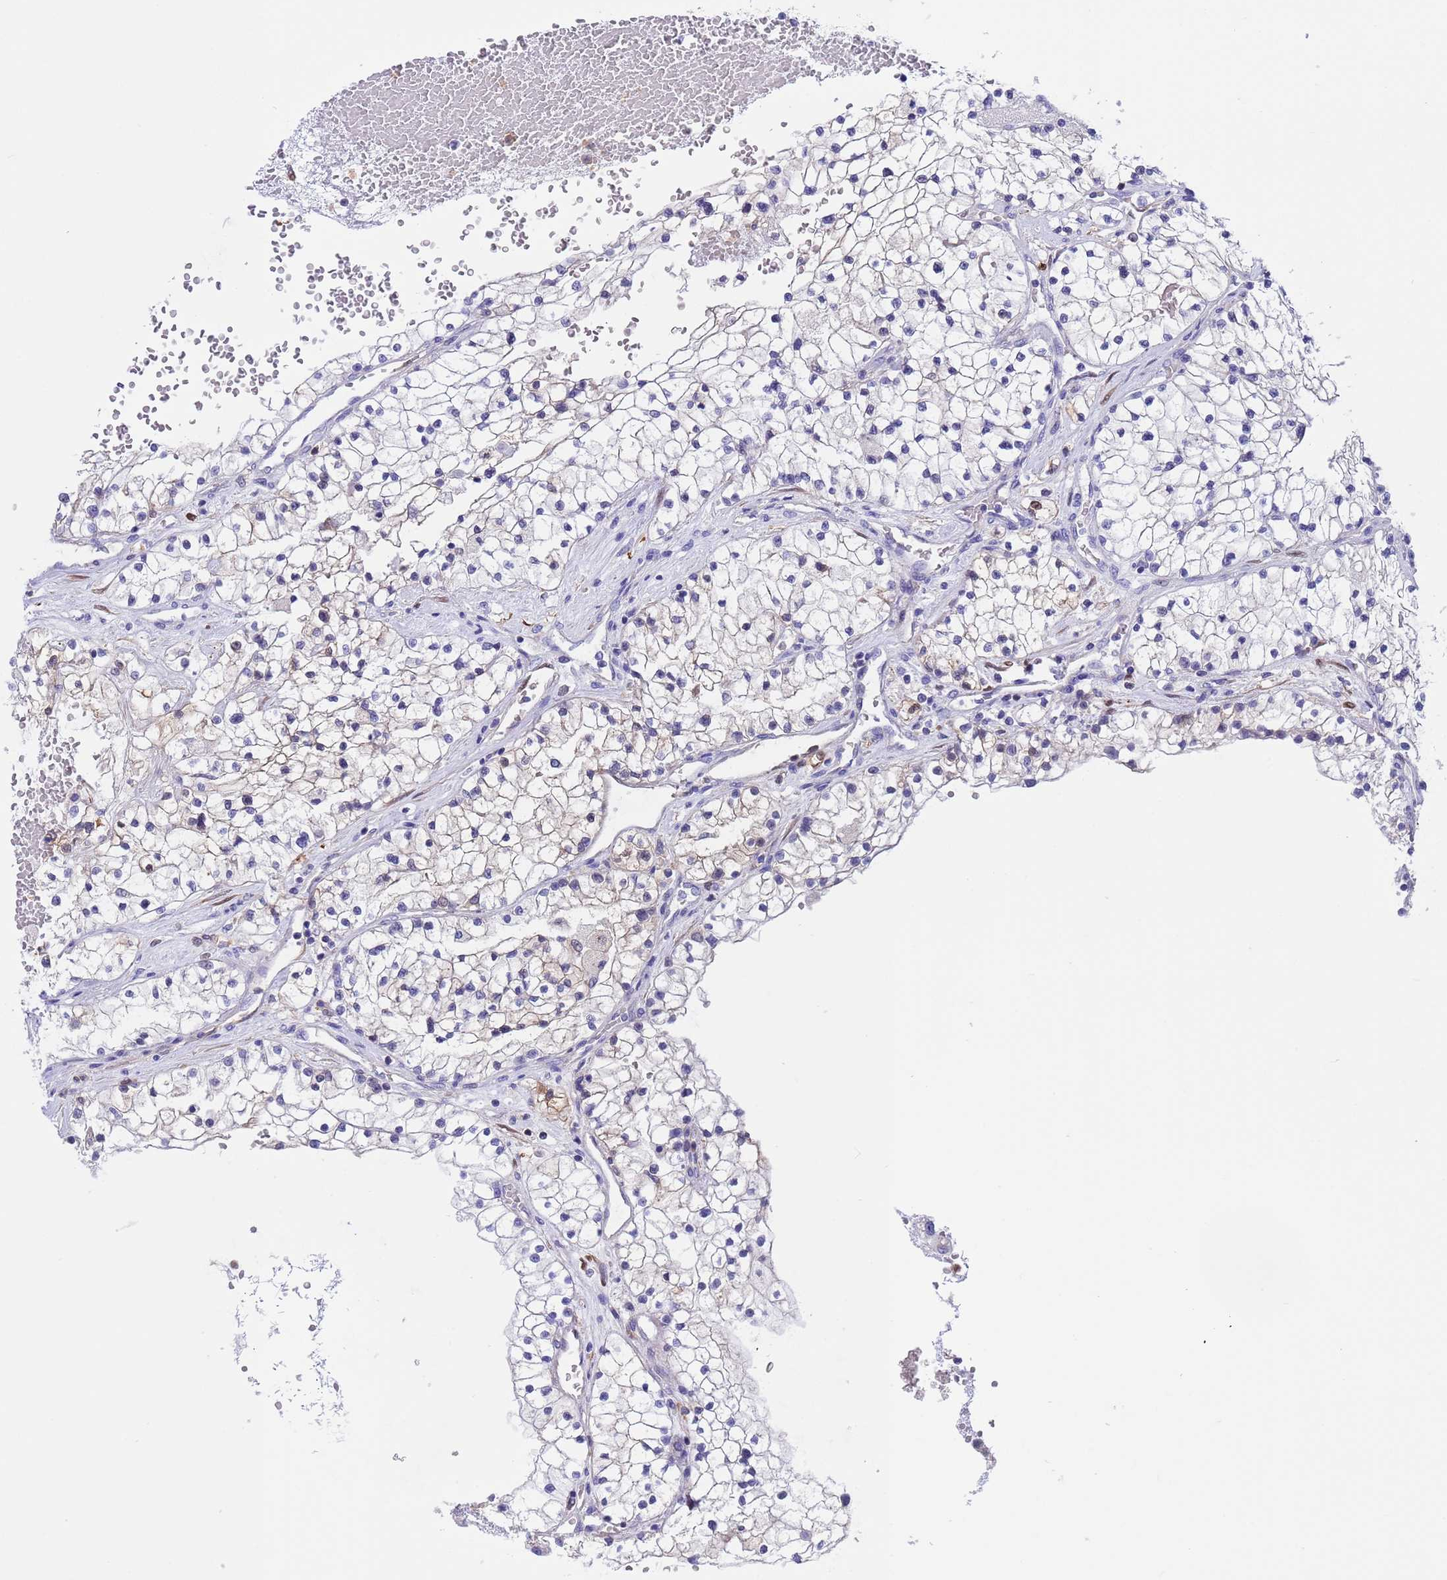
{"staining": {"intensity": "negative", "quantity": "none", "location": "none"}, "tissue": "renal cancer", "cell_type": "Tumor cells", "image_type": "cancer", "snomed": [{"axis": "morphology", "description": "Normal tissue, NOS"}, {"axis": "morphology", "description": "Adenocarcinoma, NOS"}, {"axis": "topography", "description": "Kidney"}], "caption": "Immunohistochemistry (IHC) of renal cancer shows no expression in tumor cells. (Stains: DAB (3,3'-diaminobenzidine) immunohistochemistry (IHC) with hematoxylin counter stain, Microscopy: brightfield microscopy at high magnification).", "gene": "C6orf47", "patient": {"sex": "male", "age": 68}}